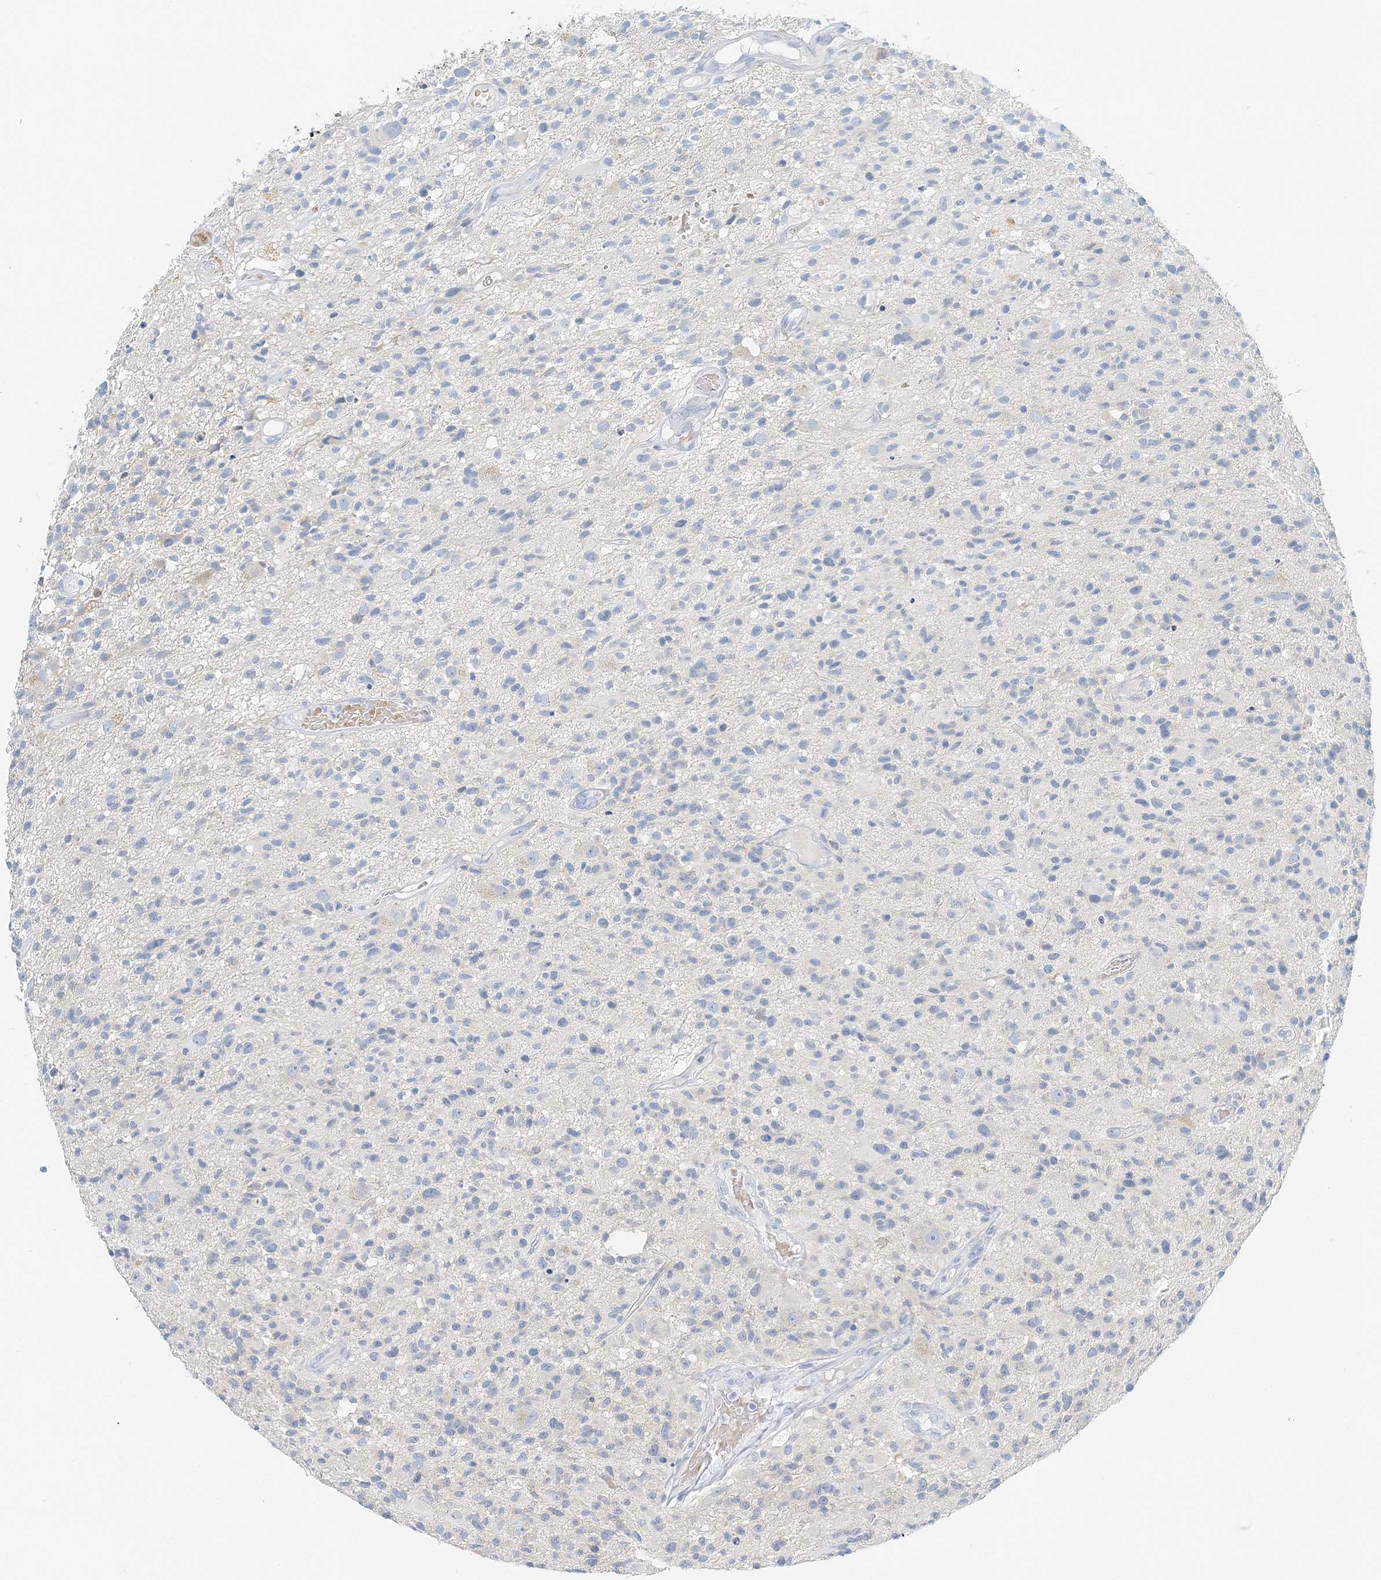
{"staining": {"intensity": "negative", "quantity": "none", "location": "none"}, "tissue": "glioma", "cell_type": "Tumor cells", "image_type": "cancer", "snomed": [{"axis": "morphology", "description": "Glioma, malignant, High grade"}, {"axis": "morphology", "description": "Glioblastoma, NOS"}, {"axis": "topography", "description": "Brain"}], "caption": "The photomicrograph shows no staining of tumor cells in glioma.", "gene": "VILL", "patient": {"sex": "male", "age": 60}}